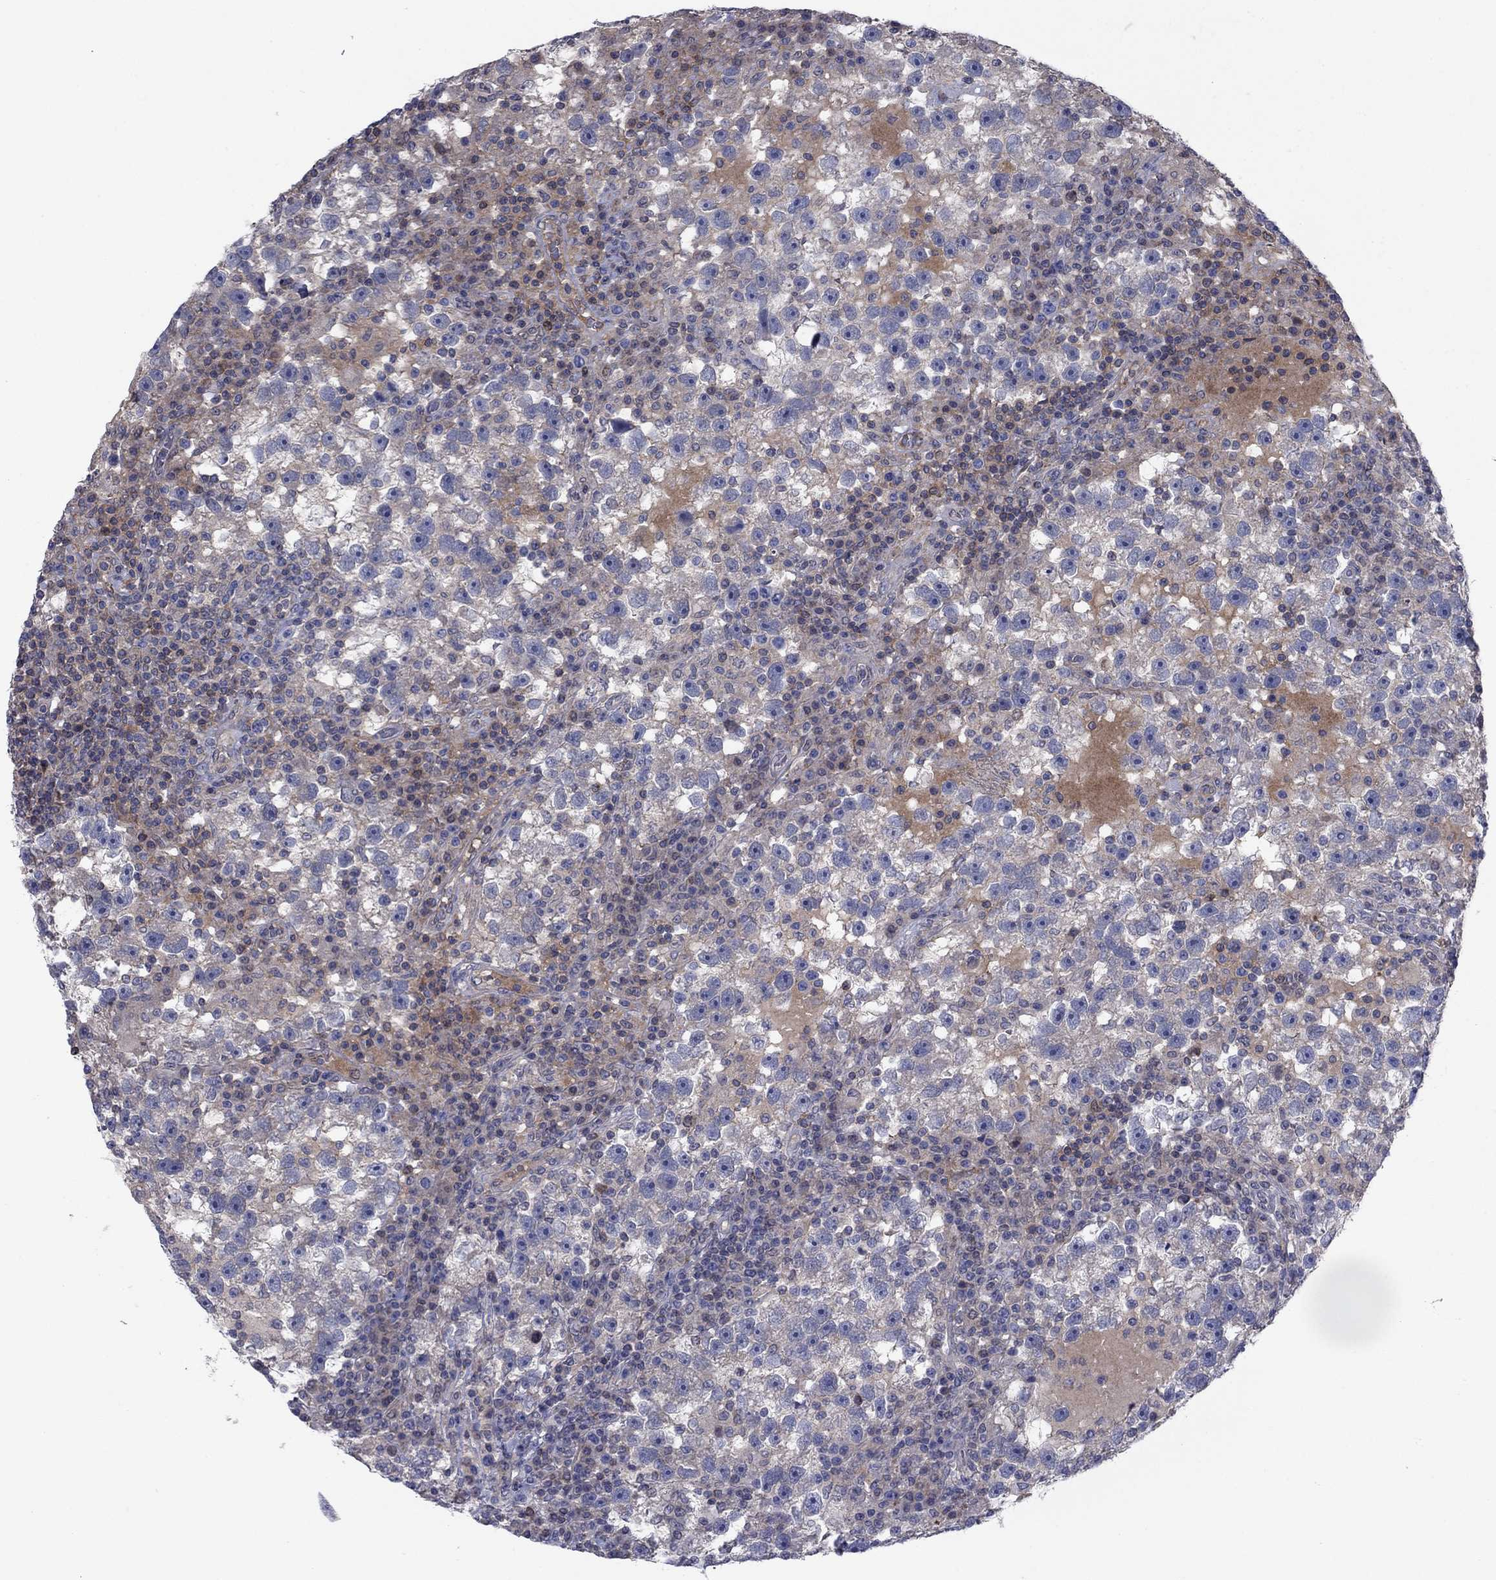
{"staining": {"intensity": "negative", "quantity": "none", "location": "none"}, "tissue": "testis cancer", "cell_type": "Tumor cells", "image_type": "cancer", "snomed": [{"axis": "morphology", "description": "Seminoma, NOS"}, {"axis": "topography", "description": "Testis"}], "caption": "IHC of testis cancer exhibits no positivity in tumor cells.", "gene": "GRHPR", "patient": {"sex": "male", "age": 47}}